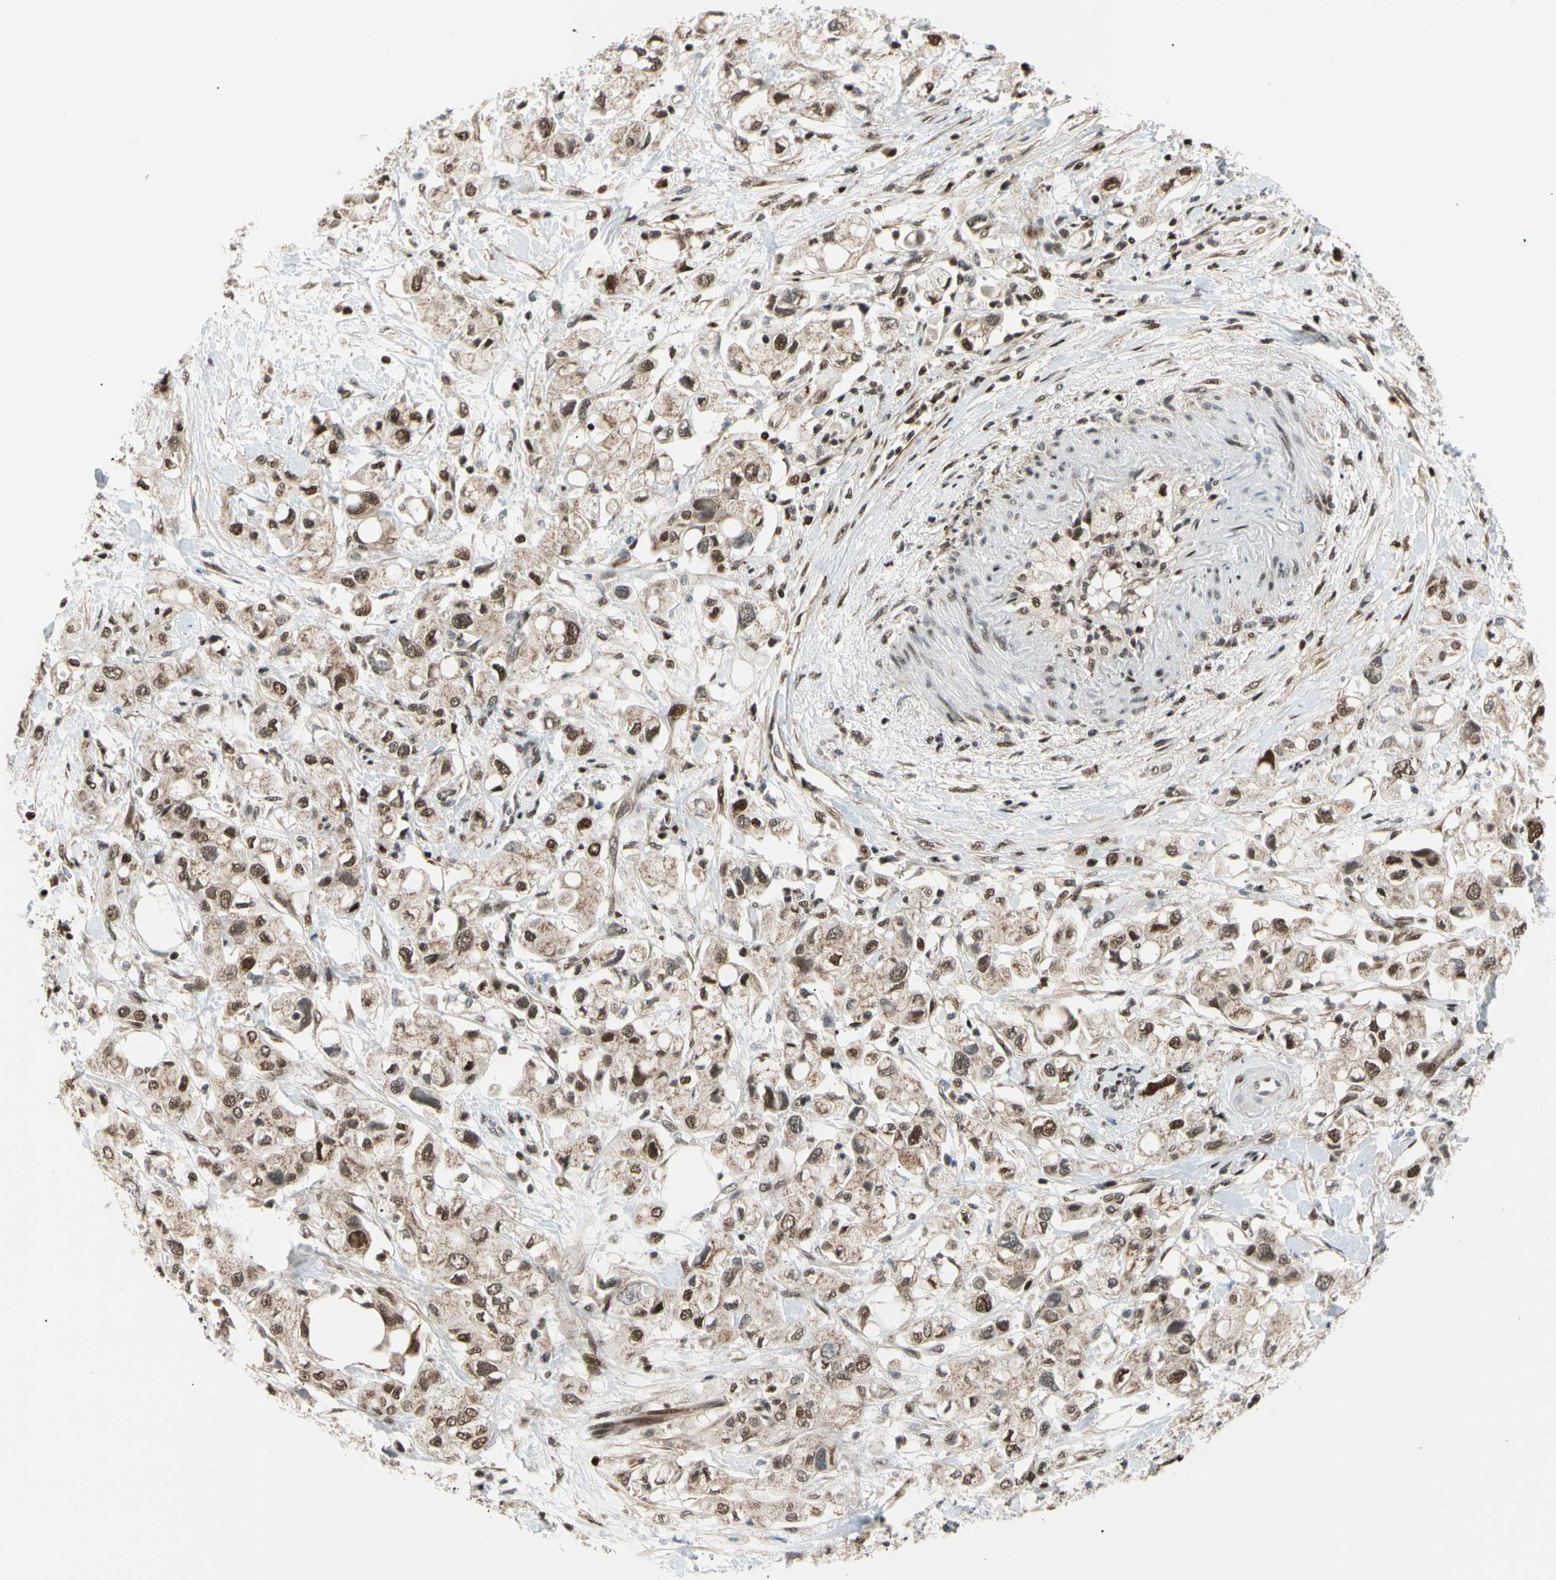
{"staining": {"intensity": "strong", "quantity": ">75%", "location": "nuclear"}, "tissue": "pancreatic cancer", "cell_type": "Tumor cells", "image_type": "cancer", "snomed": [{"axis": "morphology", "description": "Adenocarcinoma, NOS"}, {"axis": "topography", "description": "Pancreas"}], "caption": "Brown immunohistochemical staining in human pancreatic cancer (adenocarcinoma) shows strong nuclear staining in approximately >75% of tumor cells.", "gene": "E2F1", "patient": {"sex": "female", "age": 56}}